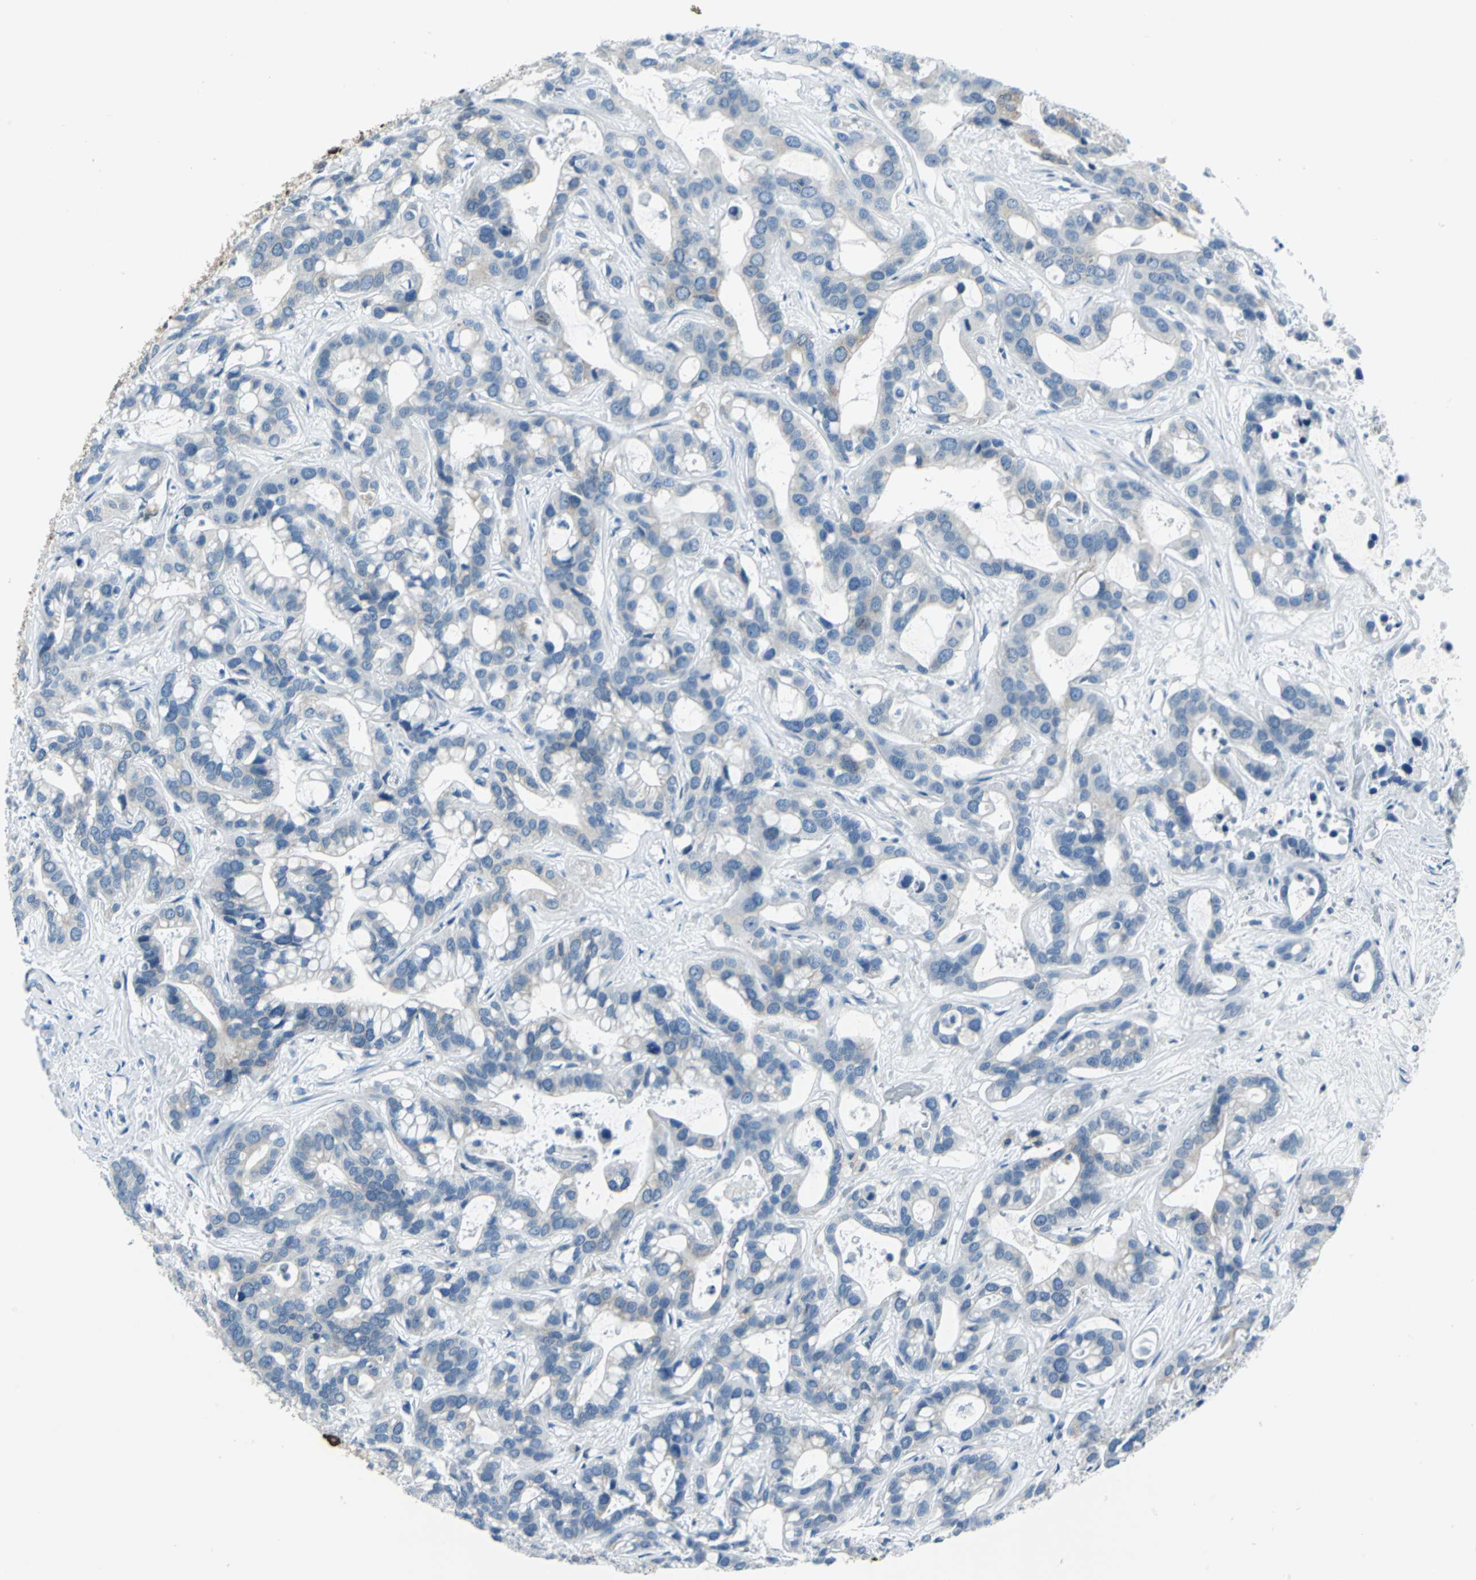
{"staining": {"intensity": "negative", "quantity": "none", "location": "none"}, "tissue": "liver cancer", "cell_type": "Tumor cells", "image_type": "cancer", "snomed": [{"axis": "morphology", "description": "Cholangiocarcinoma"}, {"axis": "topography", "description": "Liver"}], "caption": "Image shows no protein expression in tumor cells of liver cancer tissue.", "gene": "CYB5A", "patient": {"sex": "female", "age": 65}}